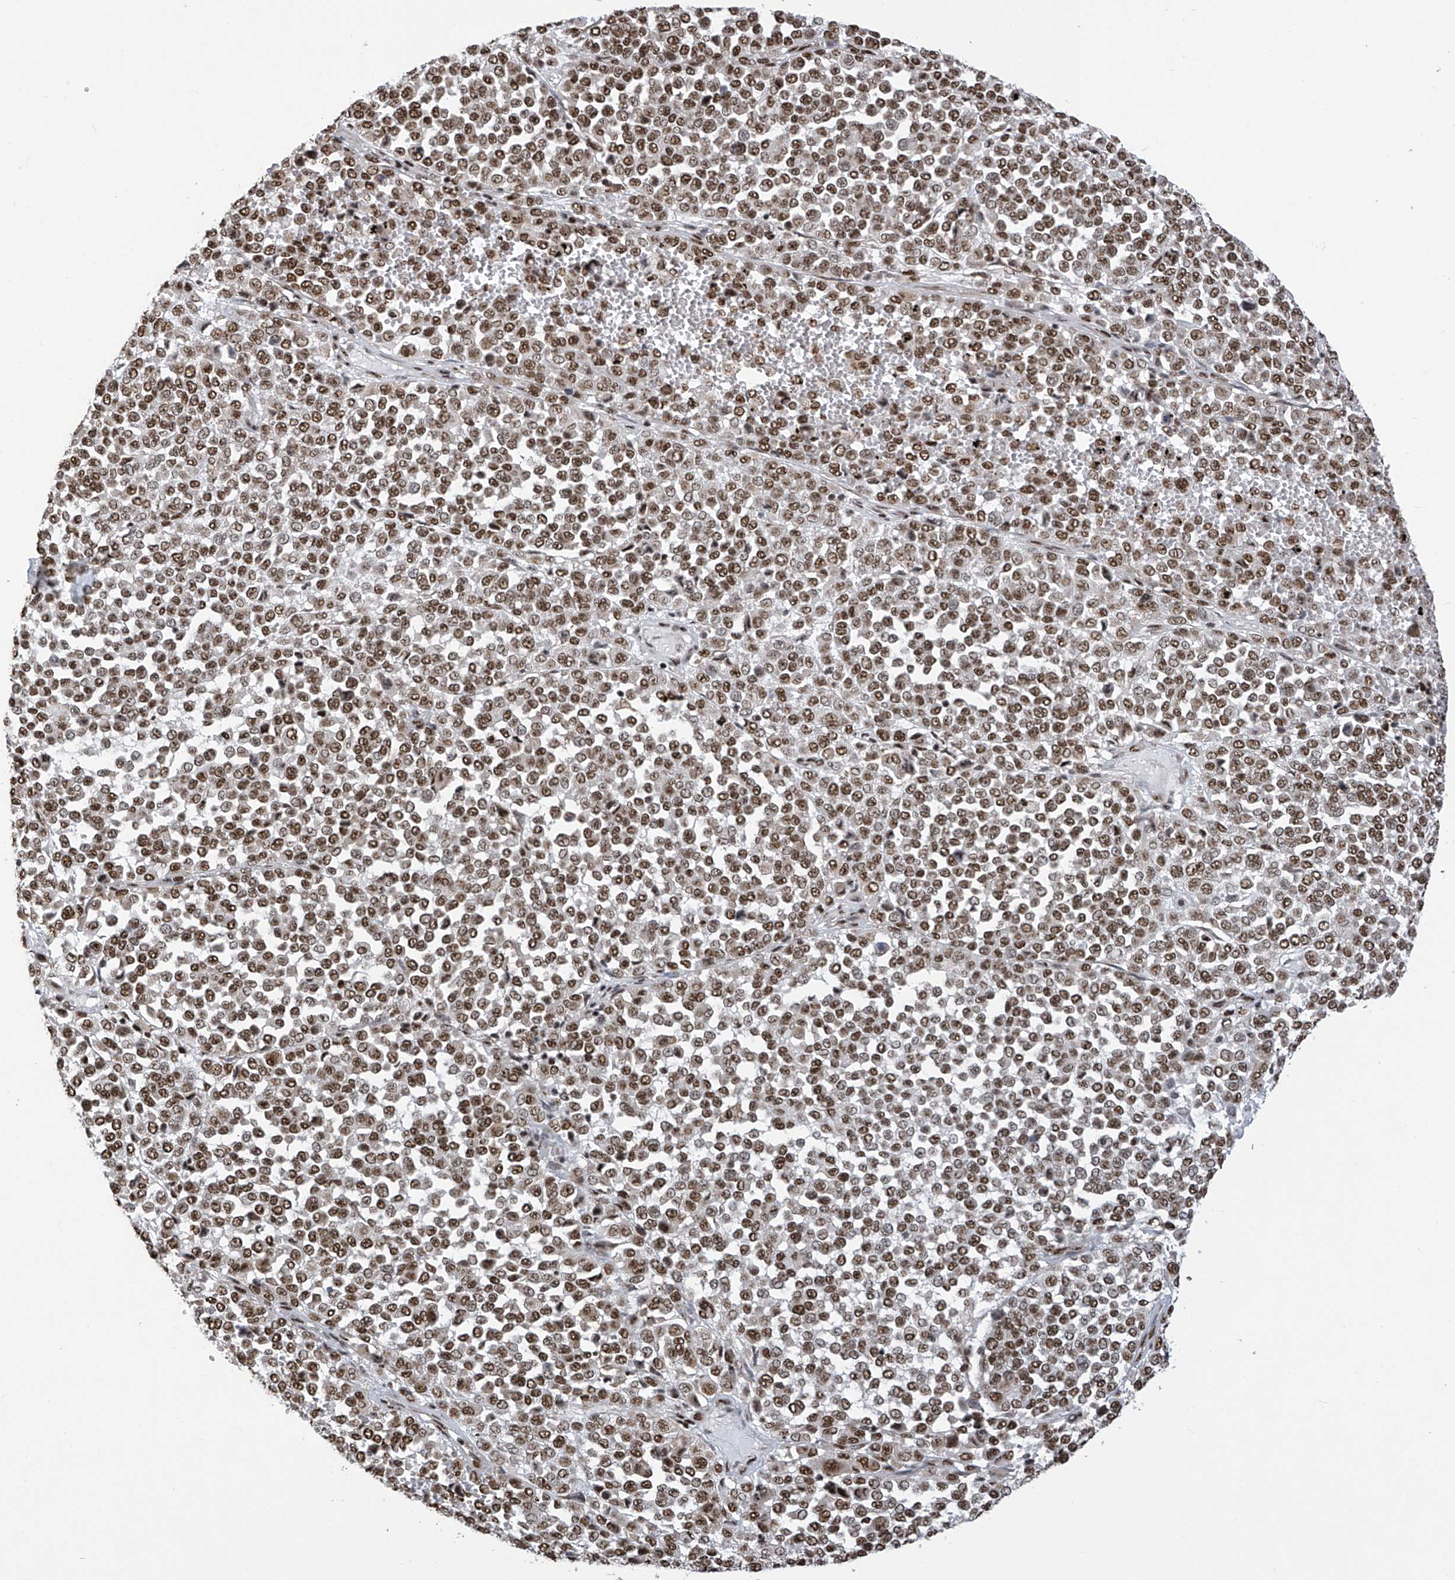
{"staining": {"intensity": "moderate", "quantity": ">75%", "location": "nuclear"}, "tissue": "melanoma", "cell_type": "Tumor cells", "image_type": "cancer", "snomed": [{"axis": "morphology", "description": "Malignant melanoma, Metastatic site"}, {"axis": "topography", "description": "Pancreas"}], "caption": "This photomicrograph displays immunohistochemistry (IHC) staining of human malignant melanoma (metastatic site), with medium moderate nuclear expression in about >75% of tumor cells.", "gene": "APLF", "patient": {"sex": "female", "age": 30}}